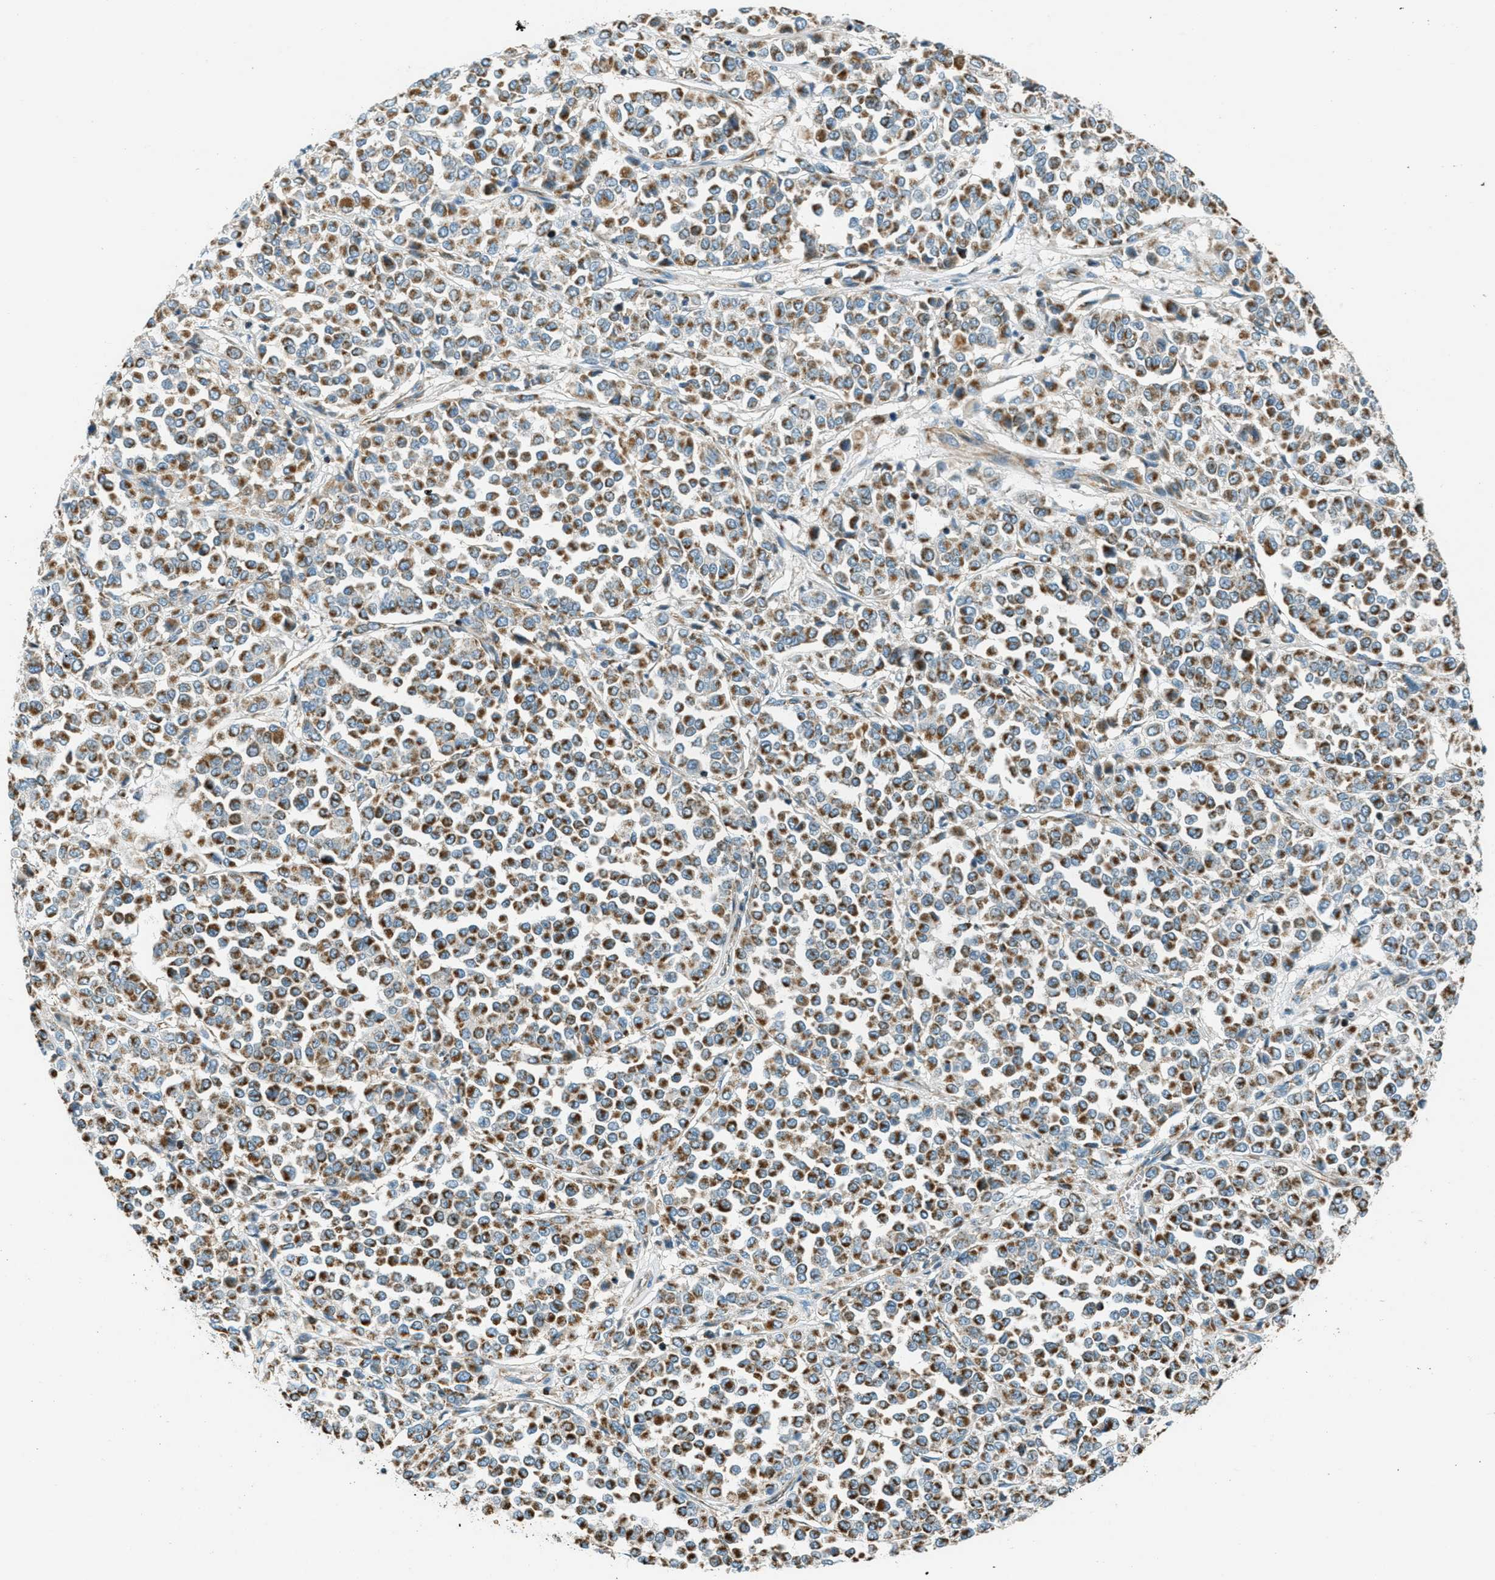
{"staining": {"intensity": "strong", "quantity": ">75%", "location": "cytoplasmic/membranous"}, "tissue": "melanoma", "cell_type": "Tumor cells", "image_type": "cancer", "snomed": [{"axis": "morphology", "description": "Malignant melanoma, Metastatic site"}, {"axis": "topography", "description": "Pancreas"}], "caption": "Immunohistochemistry (IHC) image of melanoma stained for a protein (brown), which demonstrates high levels of strong cytoplasmic/membranous staining in about >75% of tumor cells.", "gene": "CHST15", "patient": {"sex": "female", "age": 30}}